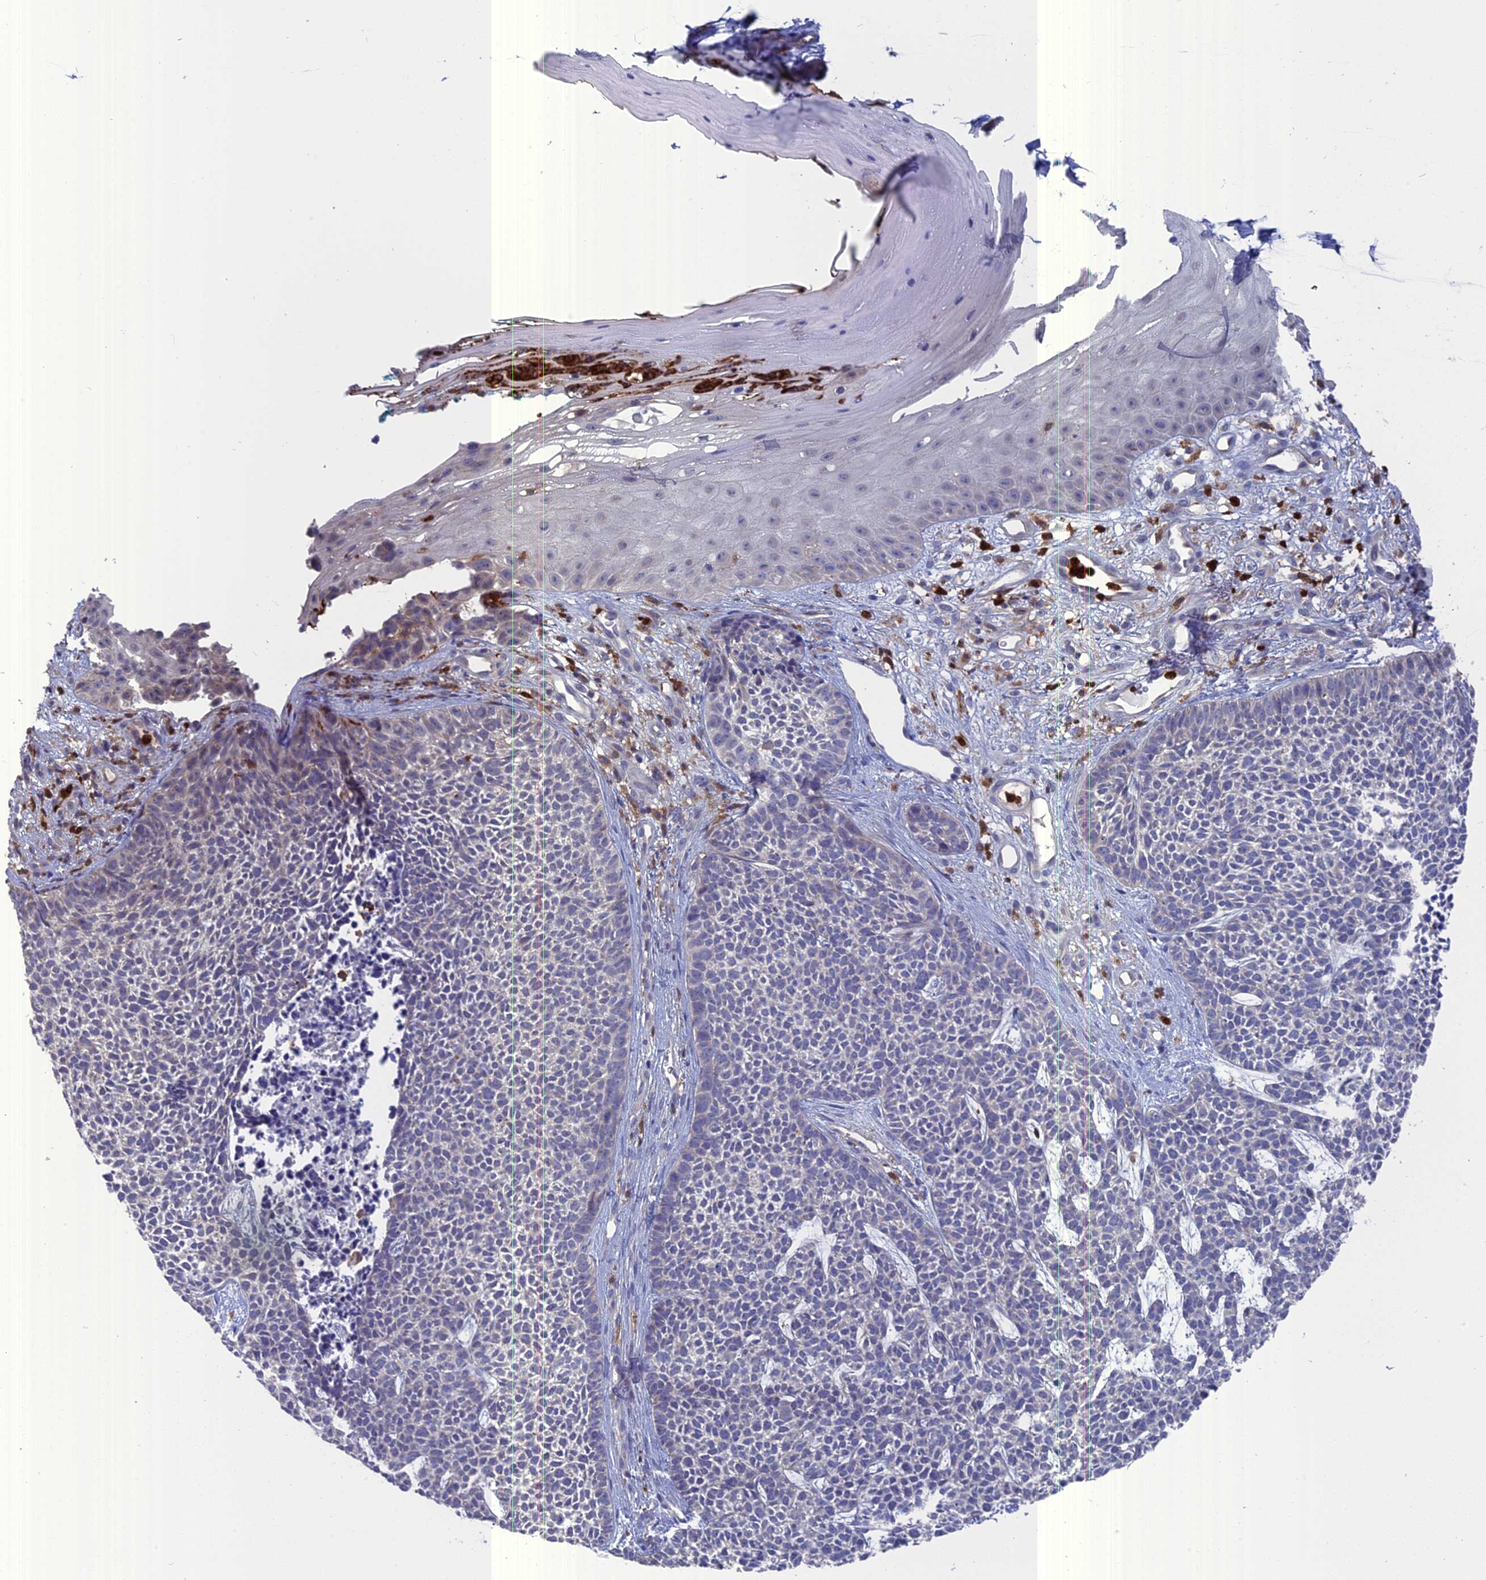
{"staining": {"intensity": "negative", "quantity": "none", "location": "none"}, "tissue": "skin cancer", "cell_type": "Tumor cells", "image_type": "cancer", "snomed": [{"axis": "morphology", "description": "Basal cell carcinoma"}, {"axis": "topography", "description": "Skin"}], "caption": "IHC of skin basal cell carcinoma exhibits no expression in tumor cells.", "gene": "NCF4", "patient": {"sex": "female", "age": 84}}